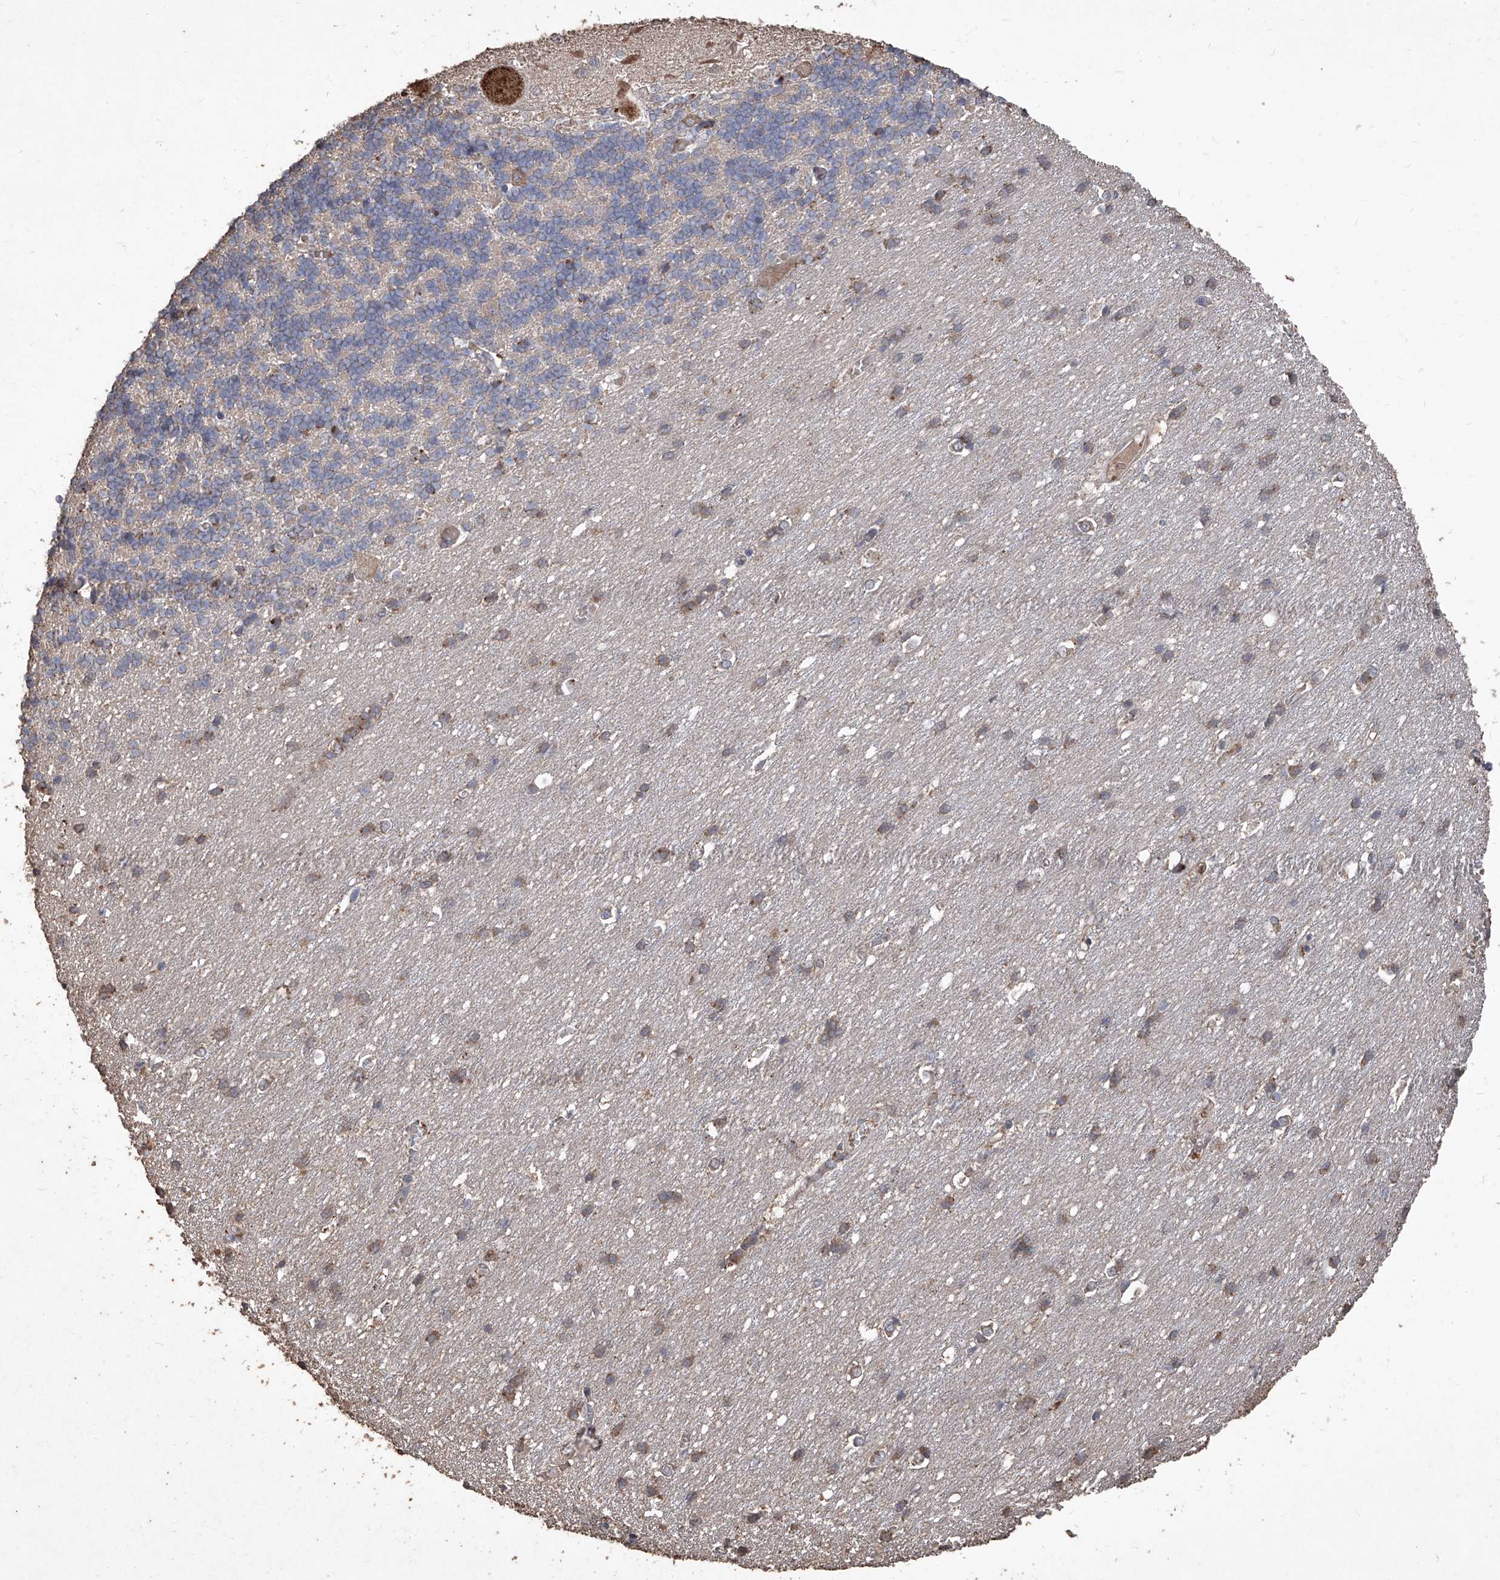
{"staining": {"intensity": "negative", "quantity": "none", "location": "none"}, "tissue": "cerebellum", "cell_type": "Cells in granular layer", "image_type": "normal", "snomed": [{"axis": "morphology", "description": "Normal tissue, NOS"}, {"axis": "topography", "description": "Cerebellum"}], "caption": "This photomicrograph is of normal cerebellum stained with IHC to label a protein in brown with the nuclei are counter-stained blue. There is no expression in cells in granular layer. (Immunohistochemistry, brightfield microscopy, high magnification).", "gene": "EML1", "patient": {"sex": "male", "age": 37}}